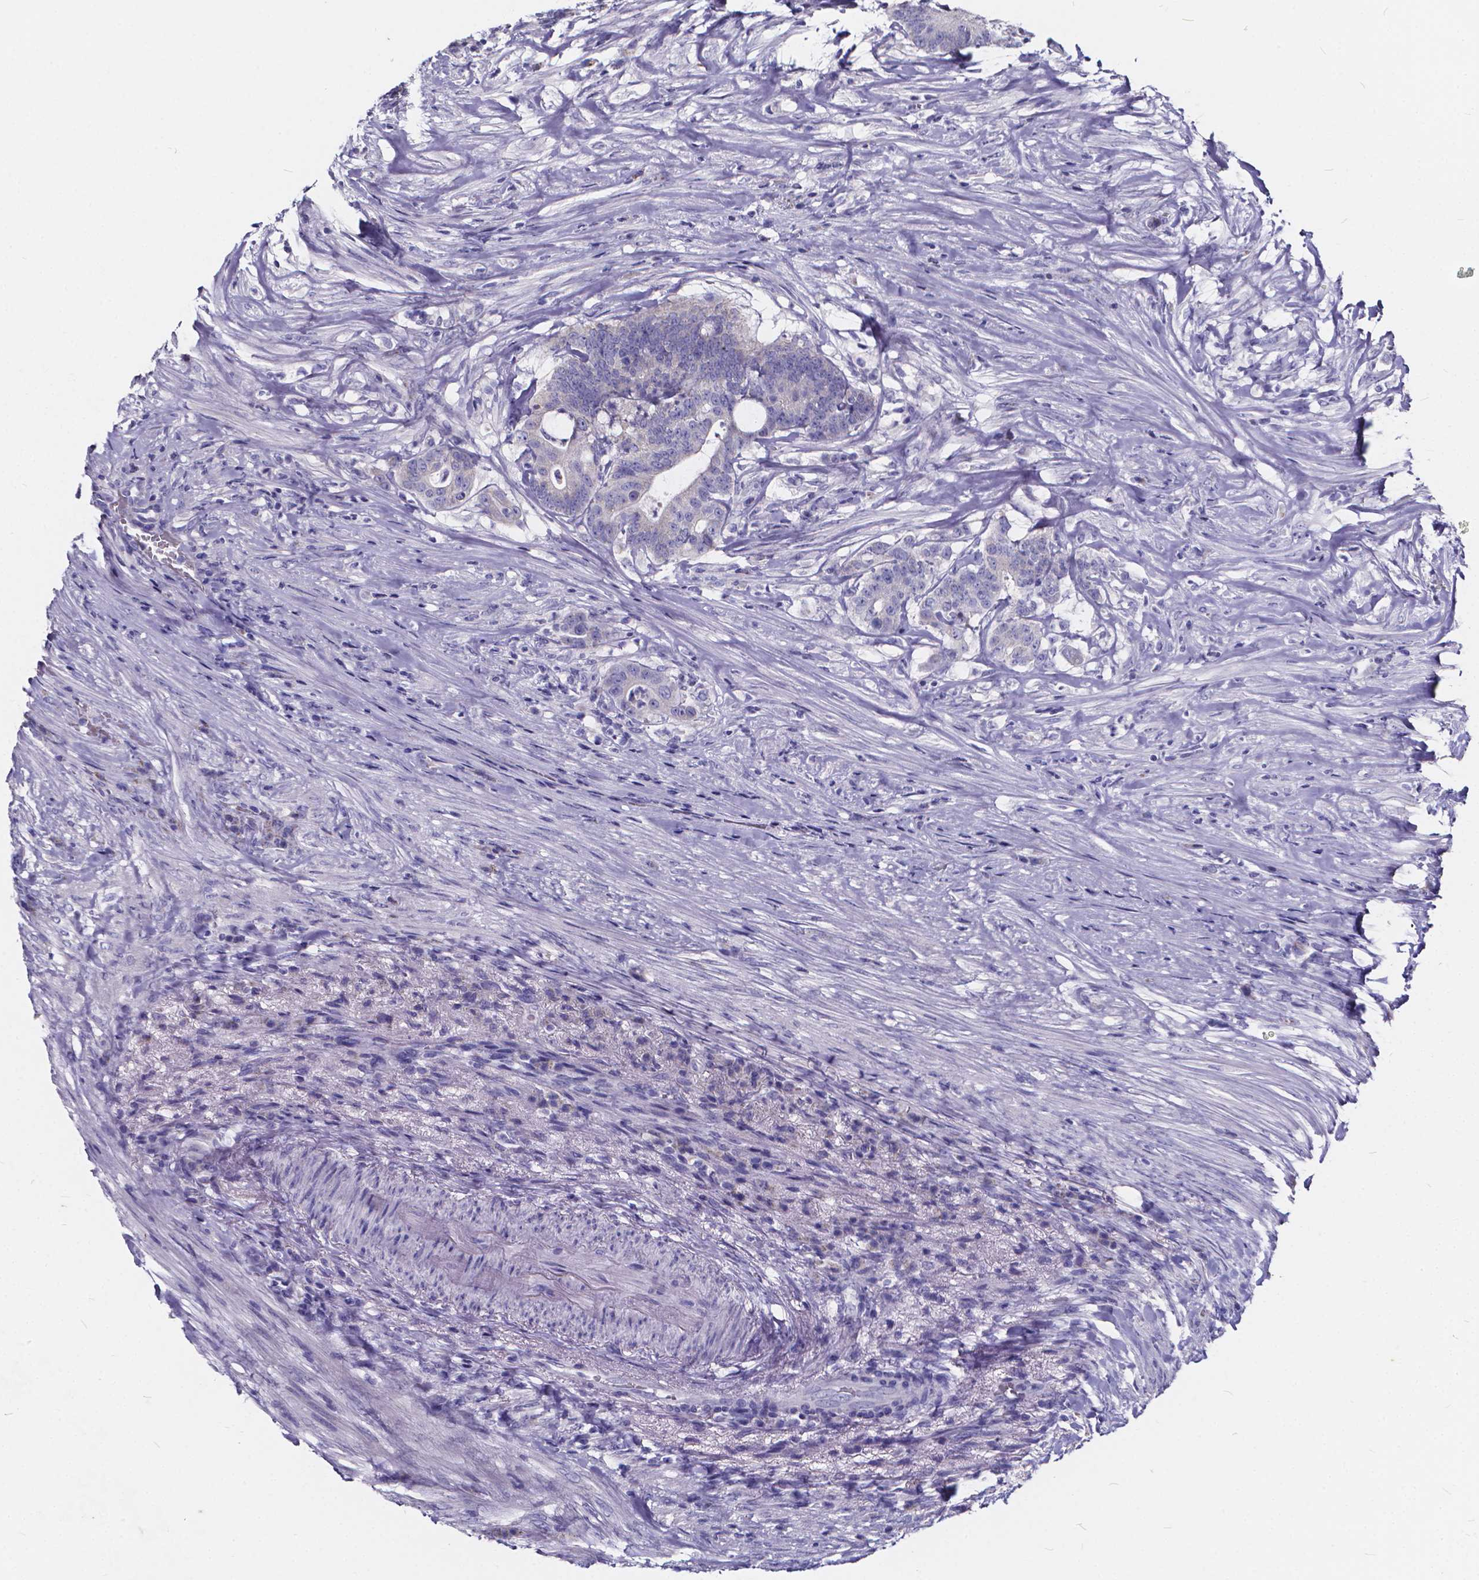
{"staining": {"intensity": "negative", "quantity": "none", "location": "none"}, "tissue": "colorectal cancer", "cell_type": "Tumor cells", "image_type": "cancer", "snomed": [{"axis": "morphology", "description": "Adenocarcinoma, NOS"}, {"axis": "topography", "description": "Colon"}], "caption": "Histopathology image shows no protein expression in tumor cells of adenocarcinoma (colorectal) tissue.", "gene": "SPEF2", "patient": {"sex": "female", "age": 43}}